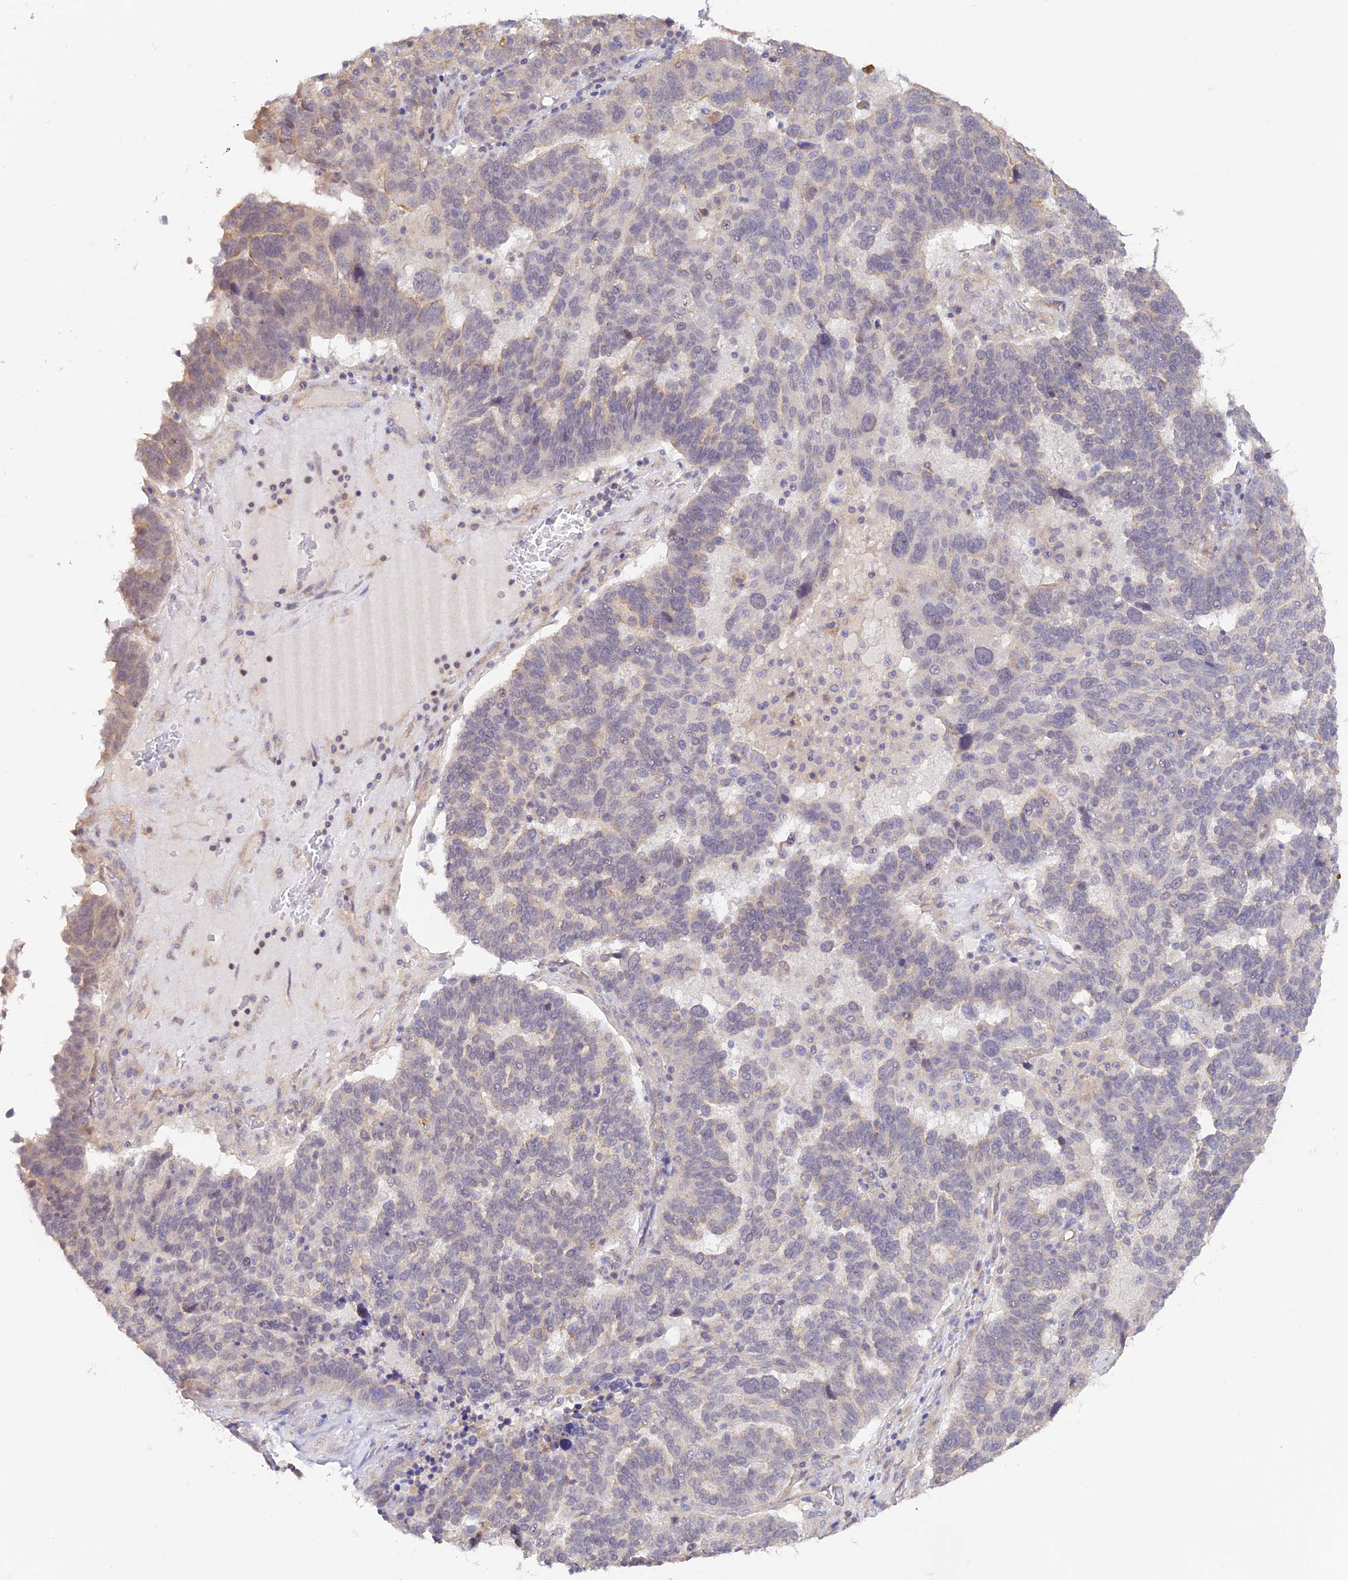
{"staining": {"intensity": "weak", "quantity": "<25%", "location": "cytoplasmic/membranous"}, "tissue": "ovarian cancer", "cell_type": "Tumor cells", "image_type": "cancer", "snomed": [{"axis": "morphology", "description": "Cystadenocarcinoma, serous, NOS"}, {"axis": "topography", "description": "Ovary"}], "caption": "Immunohistochemistry (IHC) of human ovarian cancer shows no positivity in tumor cells.", "gene": "CAMSAP3", "patient": {"sex": "female", "age": 59}}